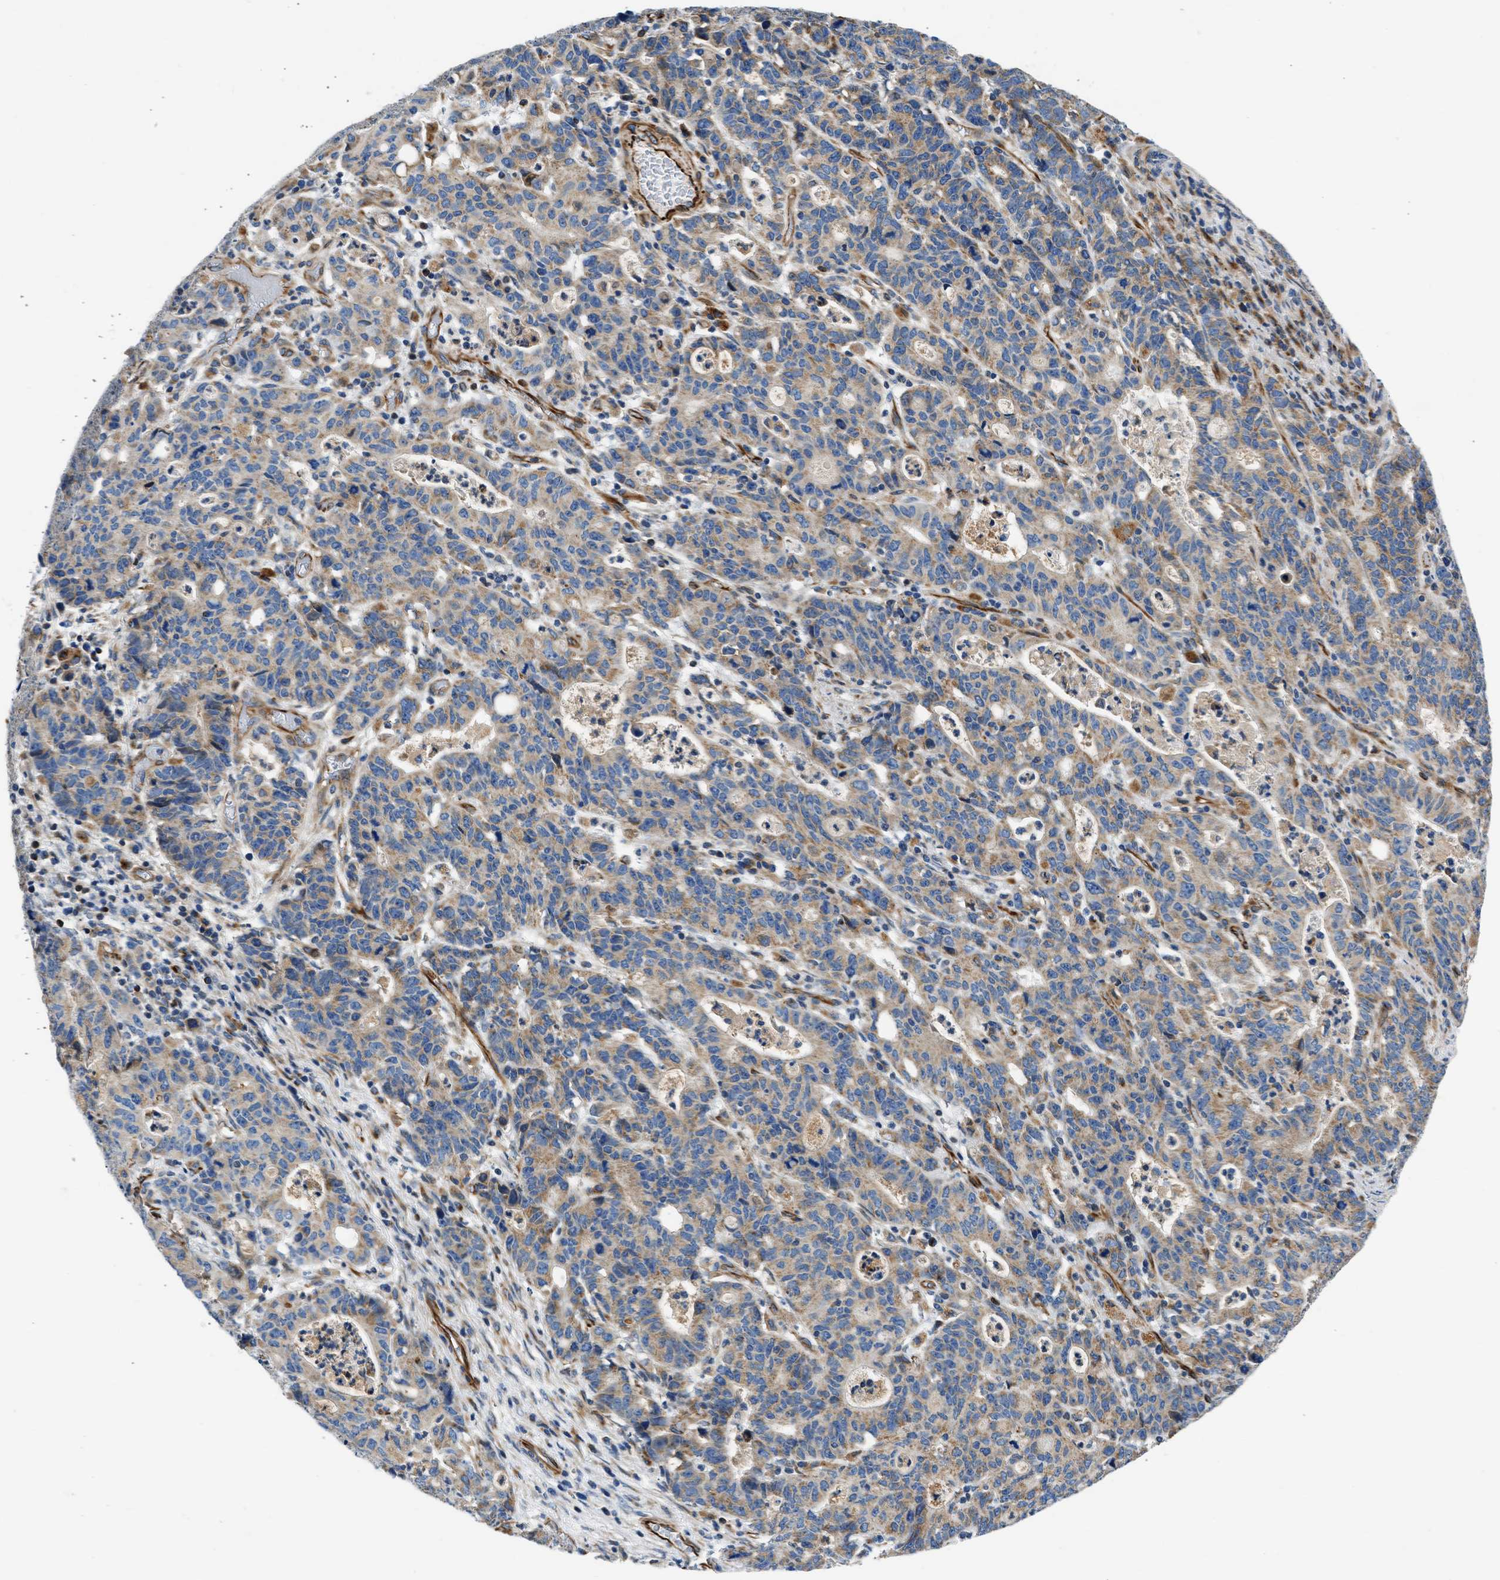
{"staining": {"intensity": "weak", "quantity": "25%-75%", "location": "cytoplasmic/membranous"}, "tissue": "stomach cancer", "cell_type": "Tumor cells", "image_type": "cancer", "snomed": [{"axis": "morphology", "description": "Adenocarcinoma, NOS"}, {"axis": "topography", "description": "Stomach, upper"}], "caption": "Protein expression analysis of human adenocarcinoma (stomach) reveals weak cytoplasmic/membranous expression in approximately 25%-75% of tumor cells. (Brightfield microscopy of DAB IHC at high magnification).", "gene": "ULK4", "patient": {"sex": "male", "age": 69}}